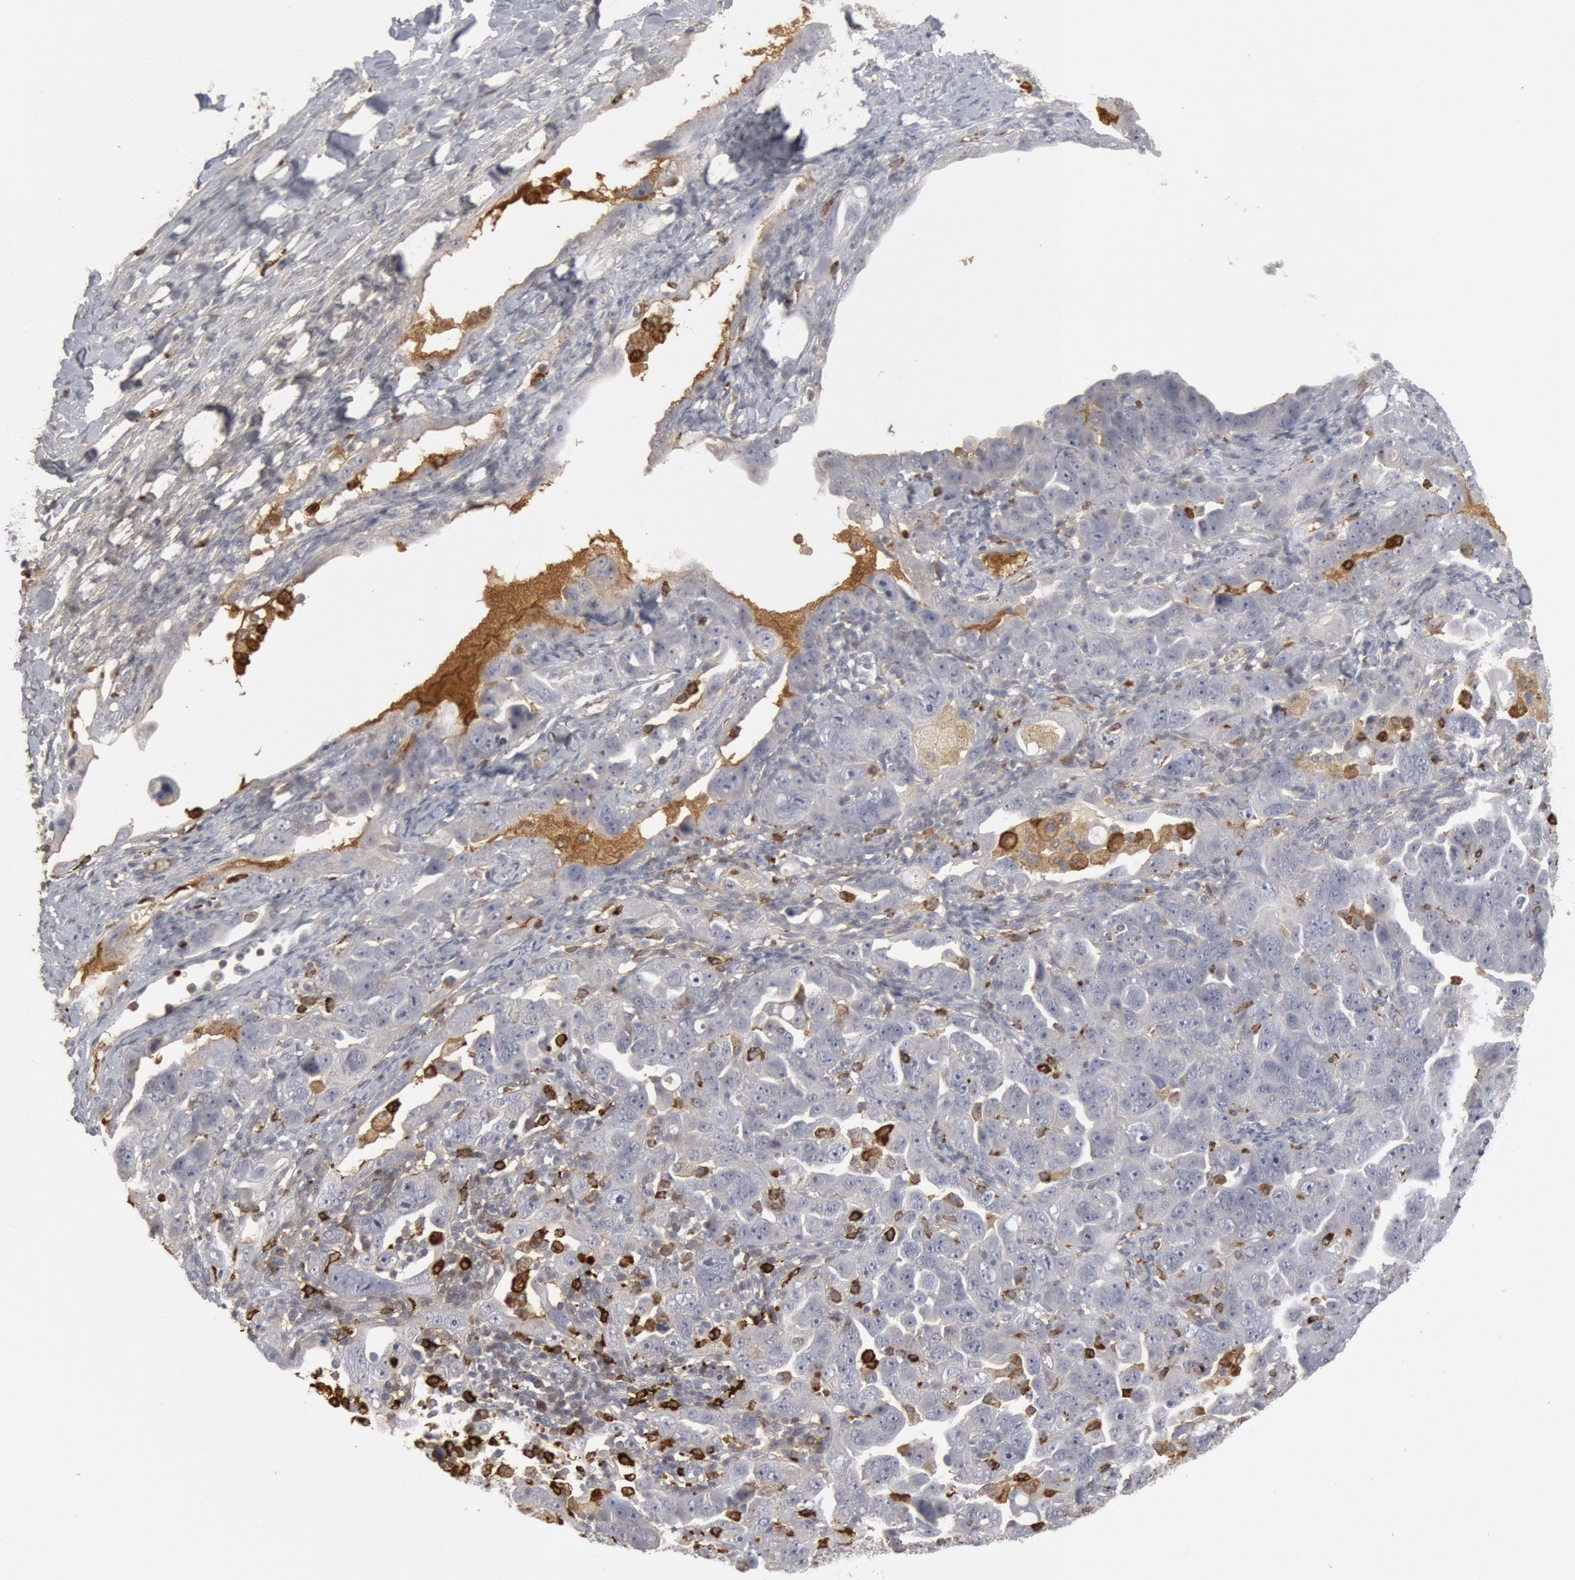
{"staining": {"intensity": "negative", "quantity": "none", "location": "none"}, "tissue": "ovarian cancer", "cell_type": "Tumor cells", "image_type": "cancer", "snomed": [{"axis": "morphology", "description": "Cystadenocarcinoma, serous, NOS"}, {"axis": "topography", "description": "Ovary"}], "caption": "Serous cystadenocarcinoma (ovarian) was stained to show a protein in brown. There is no significant staining in tumor cells. The staining was performed using DAB to visualize the protein expression in brown, while the nuclei were stained in blue with hematoxylin (Magnification: 20x).", "gene": "C1QC", "patient": {"sex": "female", "age": 66}}